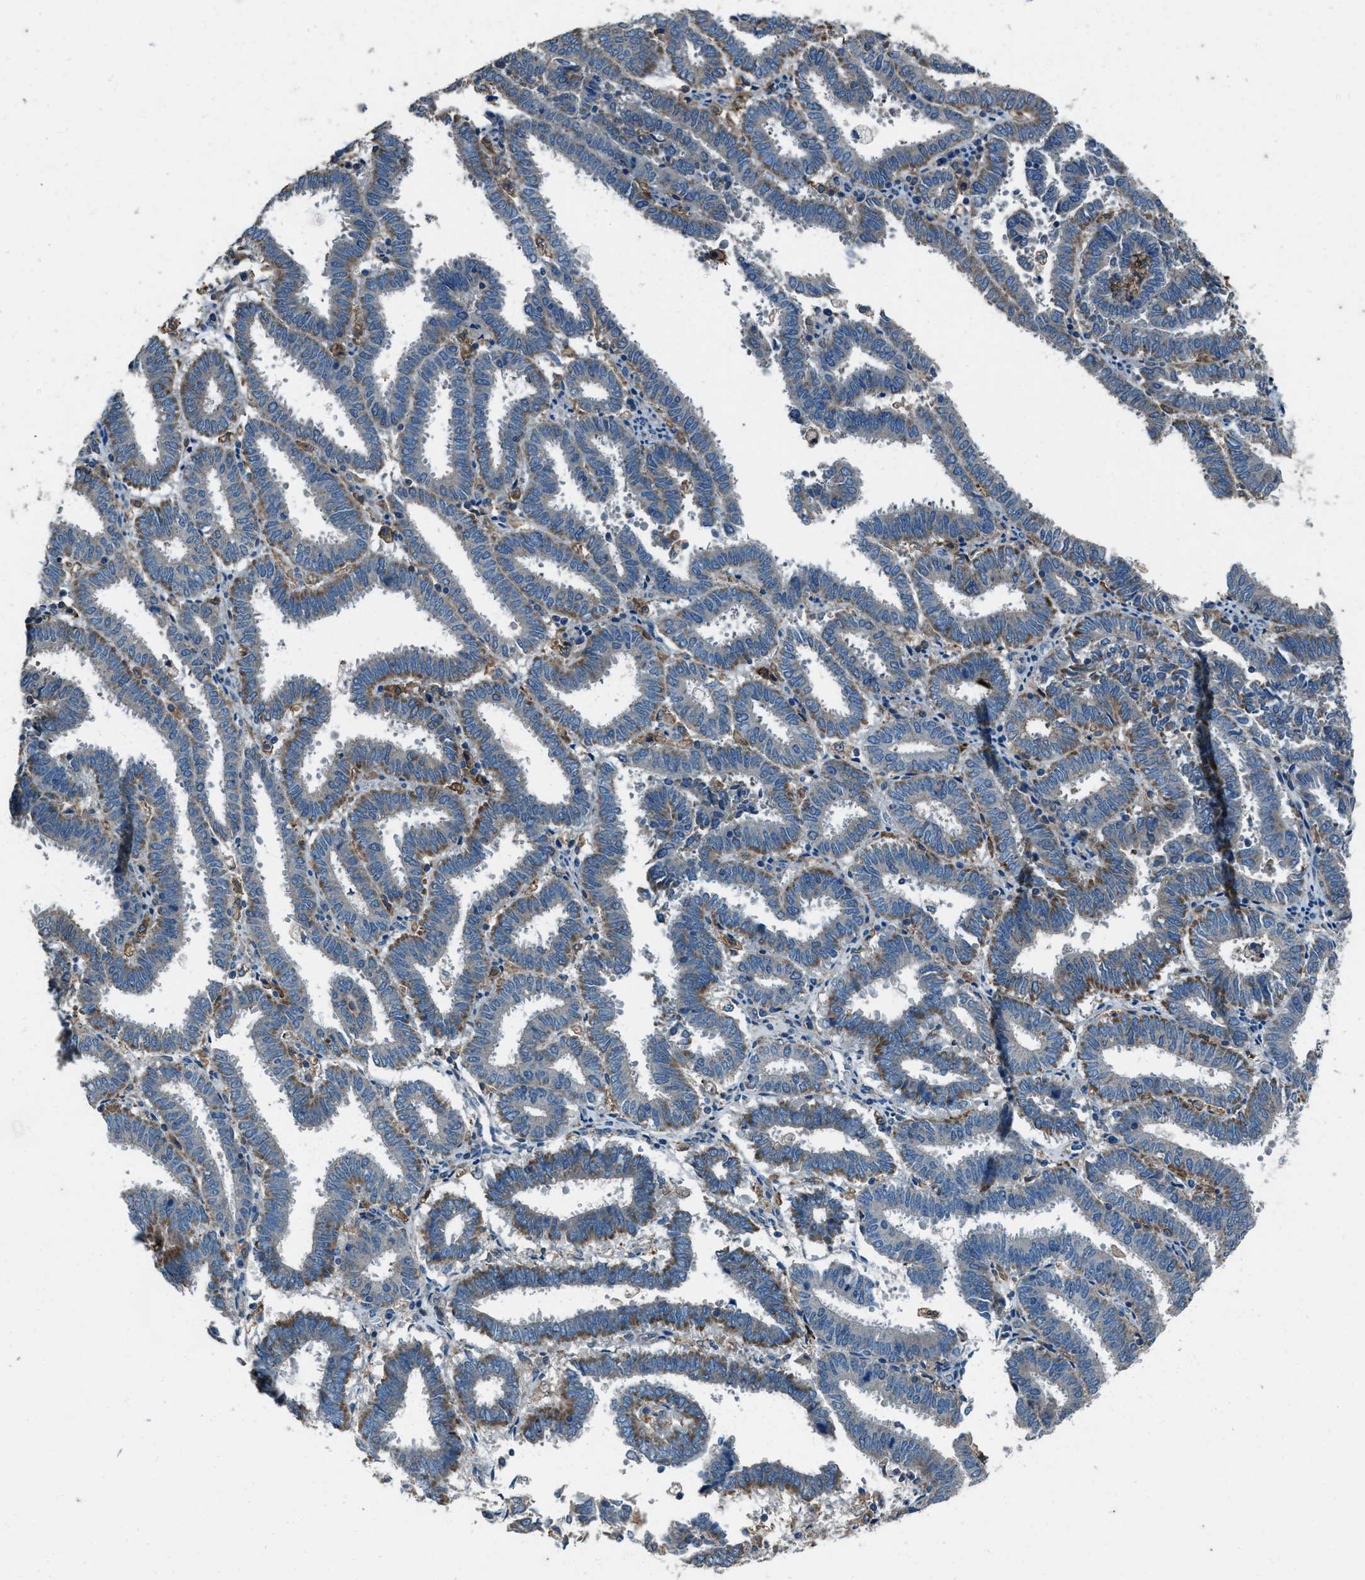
{"staining": {"intensity": "strong", "quantity": "25%-75%", "location": "cytoplasmic/membranous"}, "tissue": "endometrial cancer", "cell_type": "Tumor cells", "image_type": "cancer", "snomed": [{"axis": "morphology", "description": "Adenocarcinoma, NOS"}, {"axis": "topography", "description": "Uterus"}], "caption": "A brown stain labels strong cytoplasmic/membranous staining of a protein in endometrial cancer tumor cells.", "gene": "SVIL", "patient": {"sex": "female", "age": 83}}